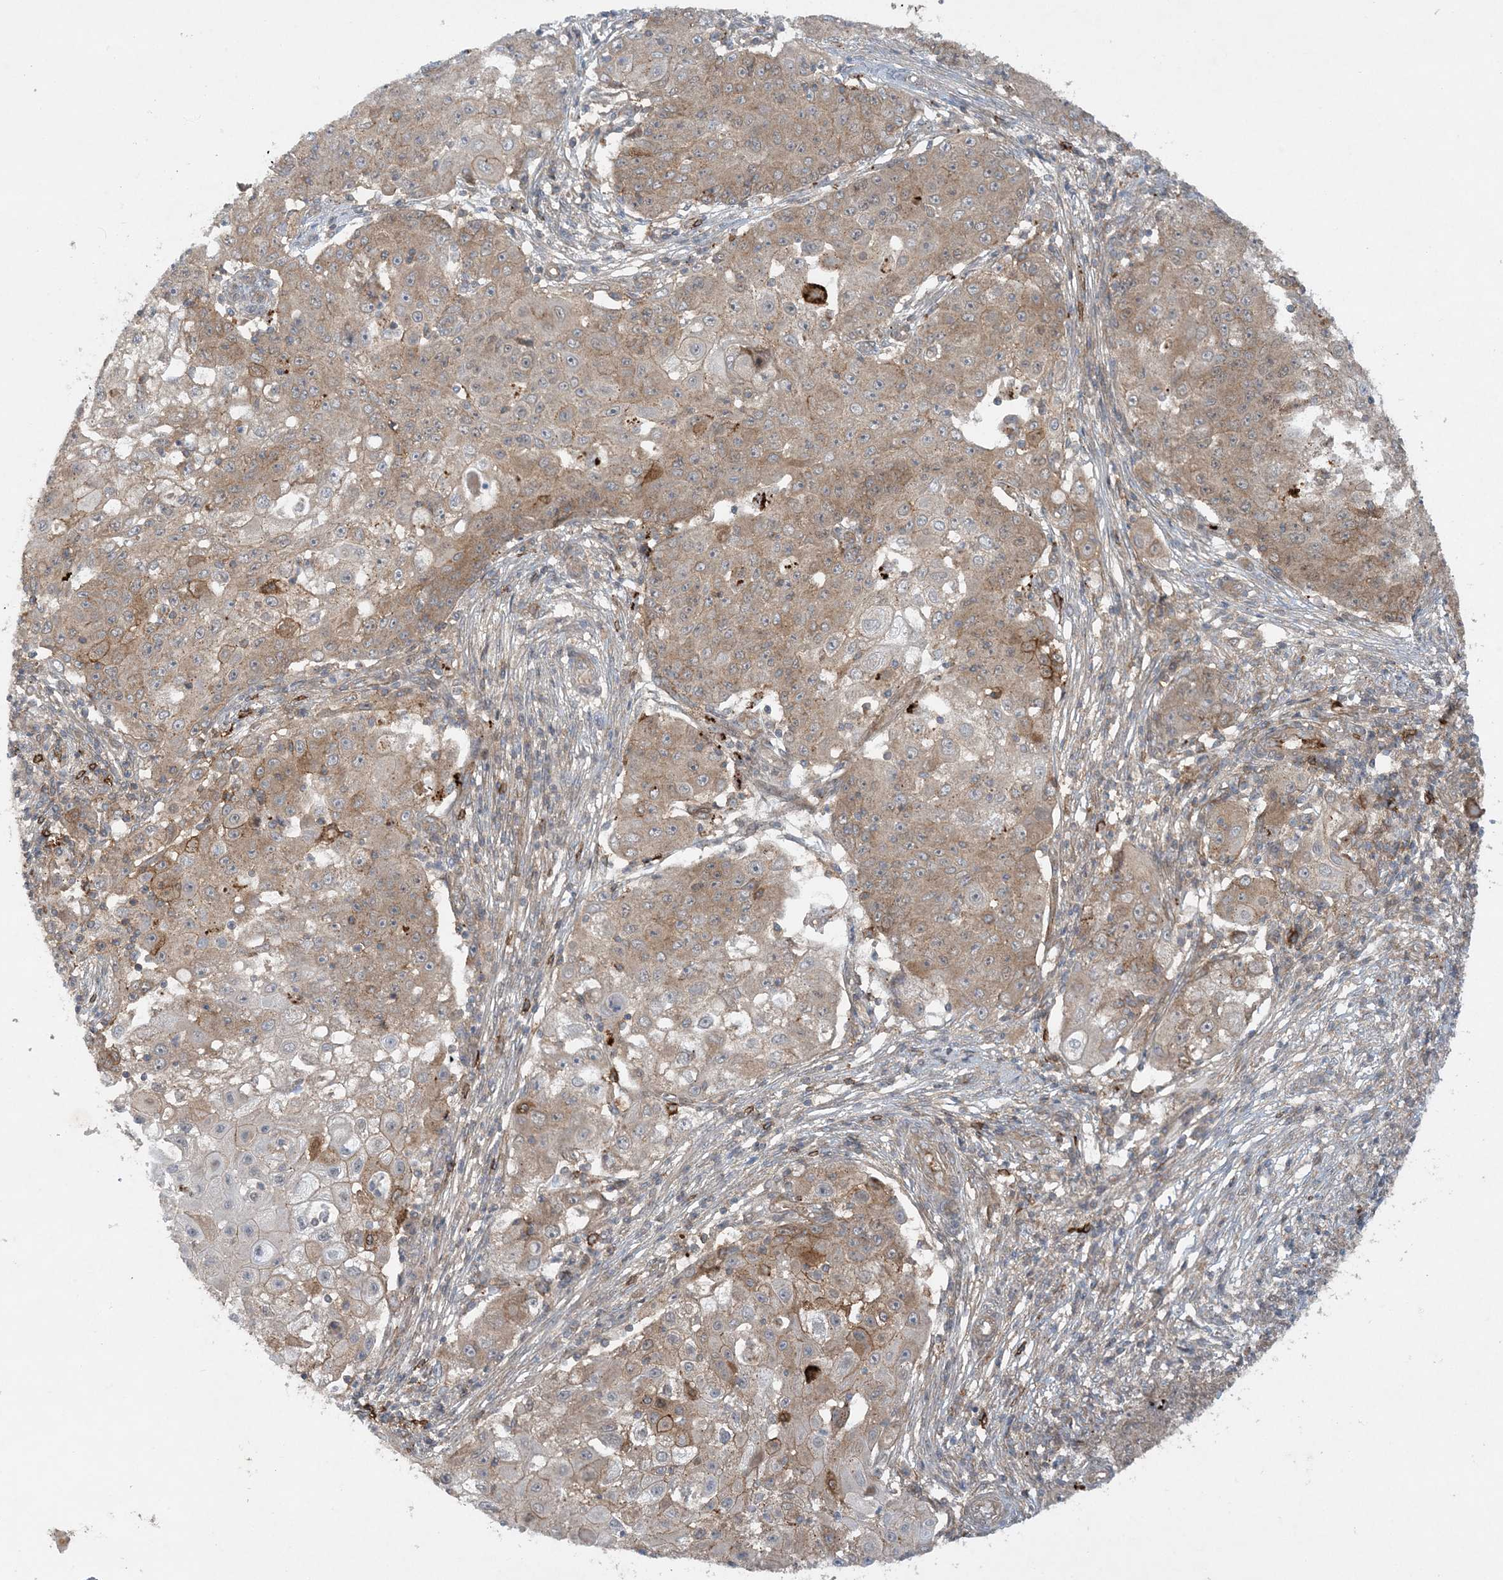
{"staining": {"intensity": "weak", "quantity": ">75%", "location": "cytoplasmic/membranous"}, "tissue": "ovarian cancer", "cell_type": "Tumor cells", "image_type": "cancer", "snomed": [{"axis": "morphology", "description": "Carcinoma, endometroid"}, {"axis": "topography", "description": "Ovary"}], "caption": "Protein analysis of ovarian cancer (endometroid carcinoma) tissue displays weak cytoplasmic/membranous positivity in approximately >75% of tumor cells. The protein of interest is stained brown, and the nuclei are stained in blue (DAB IHC with brightfield microscopy, high magnification).", "gene": "STAM2", "patient": {"sex": "female", "age": 42}}